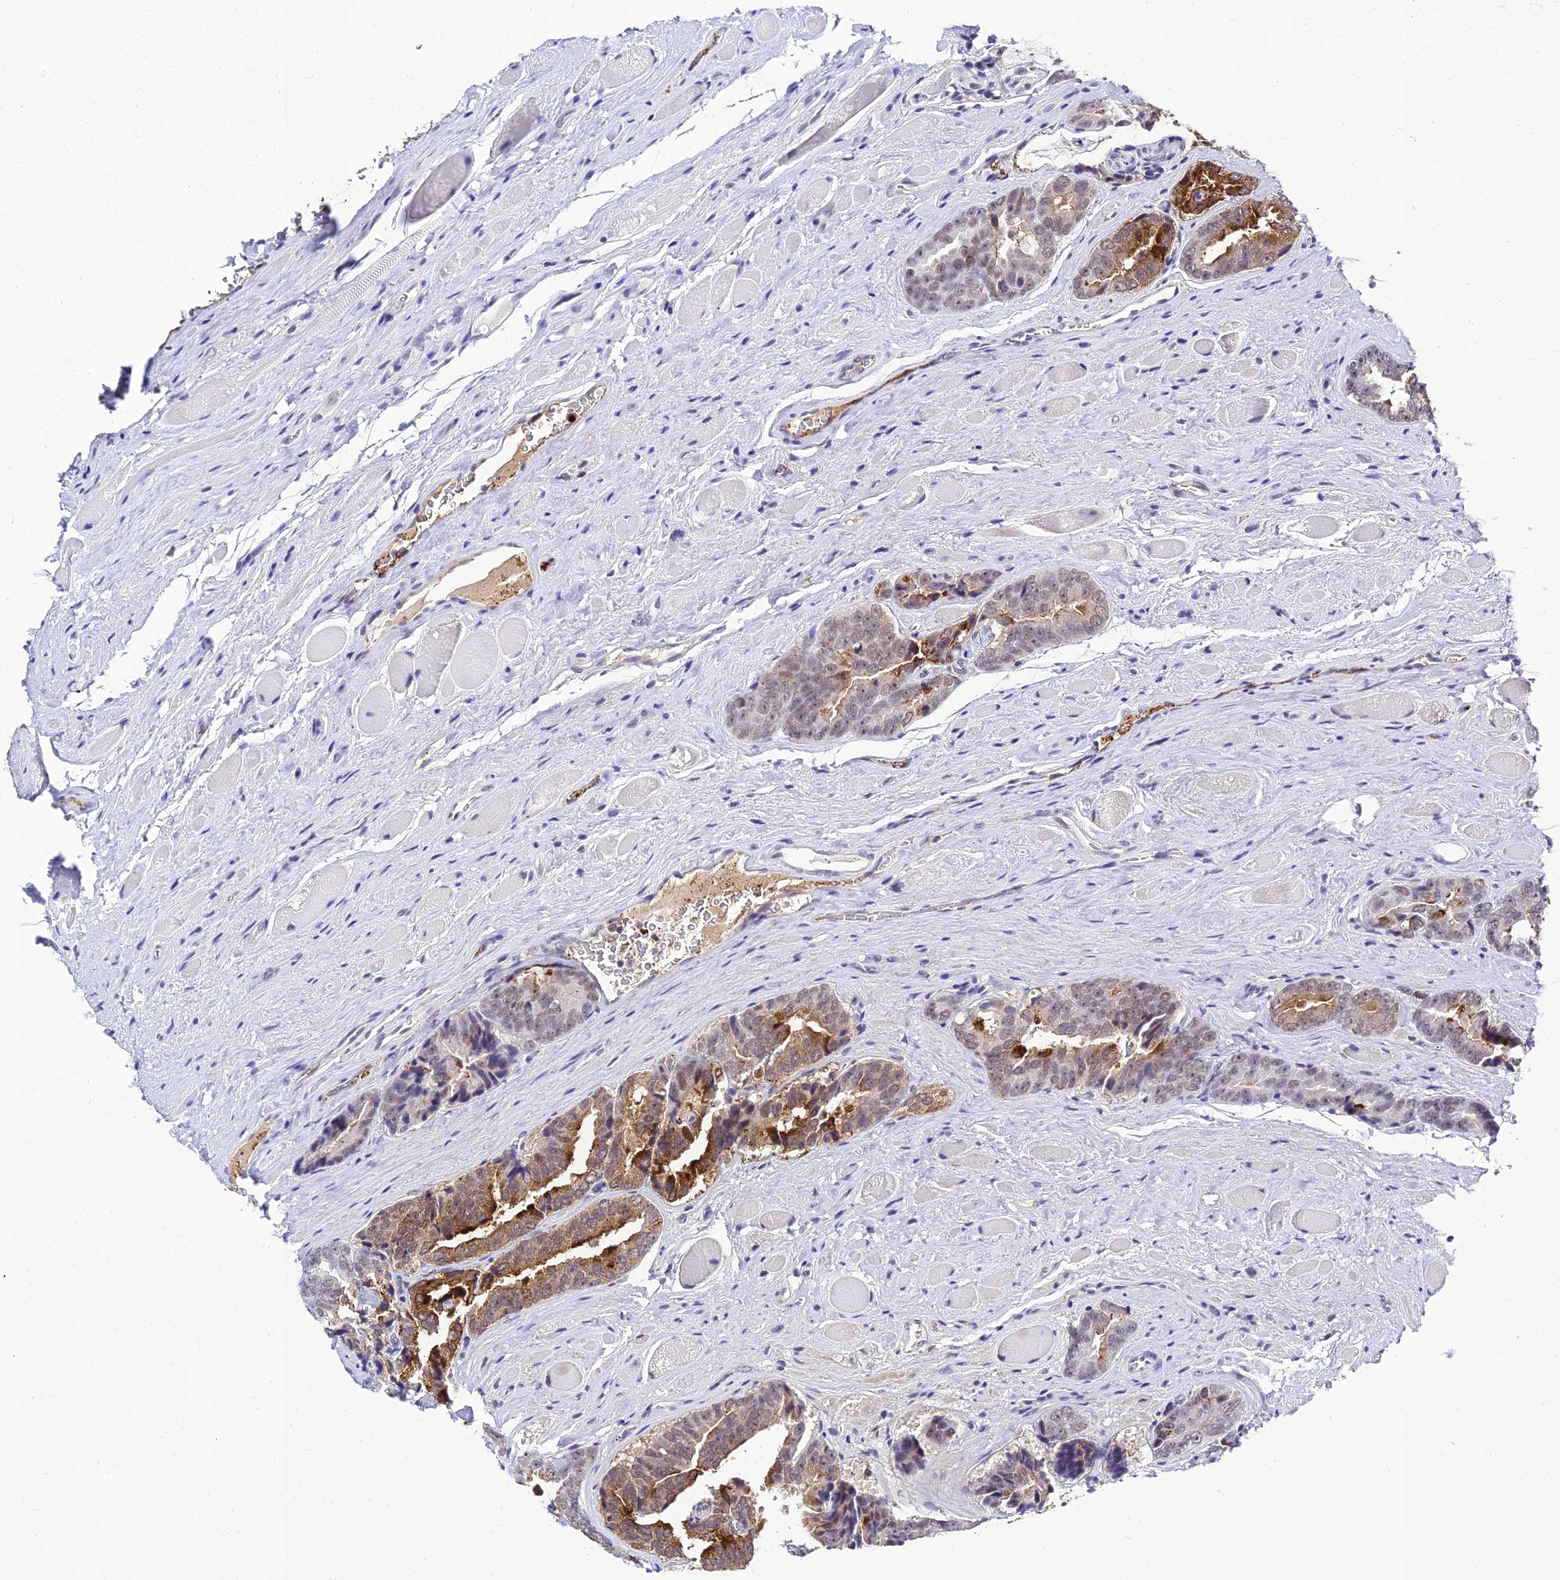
{"staining": {"intensity": "moderate", "quantity": "25%-75%", "location": "cytoplasmic/membranous,nuclear"}, "tissue": "prostate cancer", "cell_type": "Tumor cells", "image_type": "cancer", "snomed": [{"axis": "morphology", "description": "Adenocarcinoma, High grade"}, {"axis": "topography", "description": "Prostate"}], "caption": "Immunohistochemistry of human prostate cancer (high-grade adenocarcinoma) displays medium levels of moderate cytoplasmic/membranous and nuclear expression in approximately 25%-75% of tumor cells.", "gene": "PPP4R2", "patient": {"sex": "male", "age": 72}}